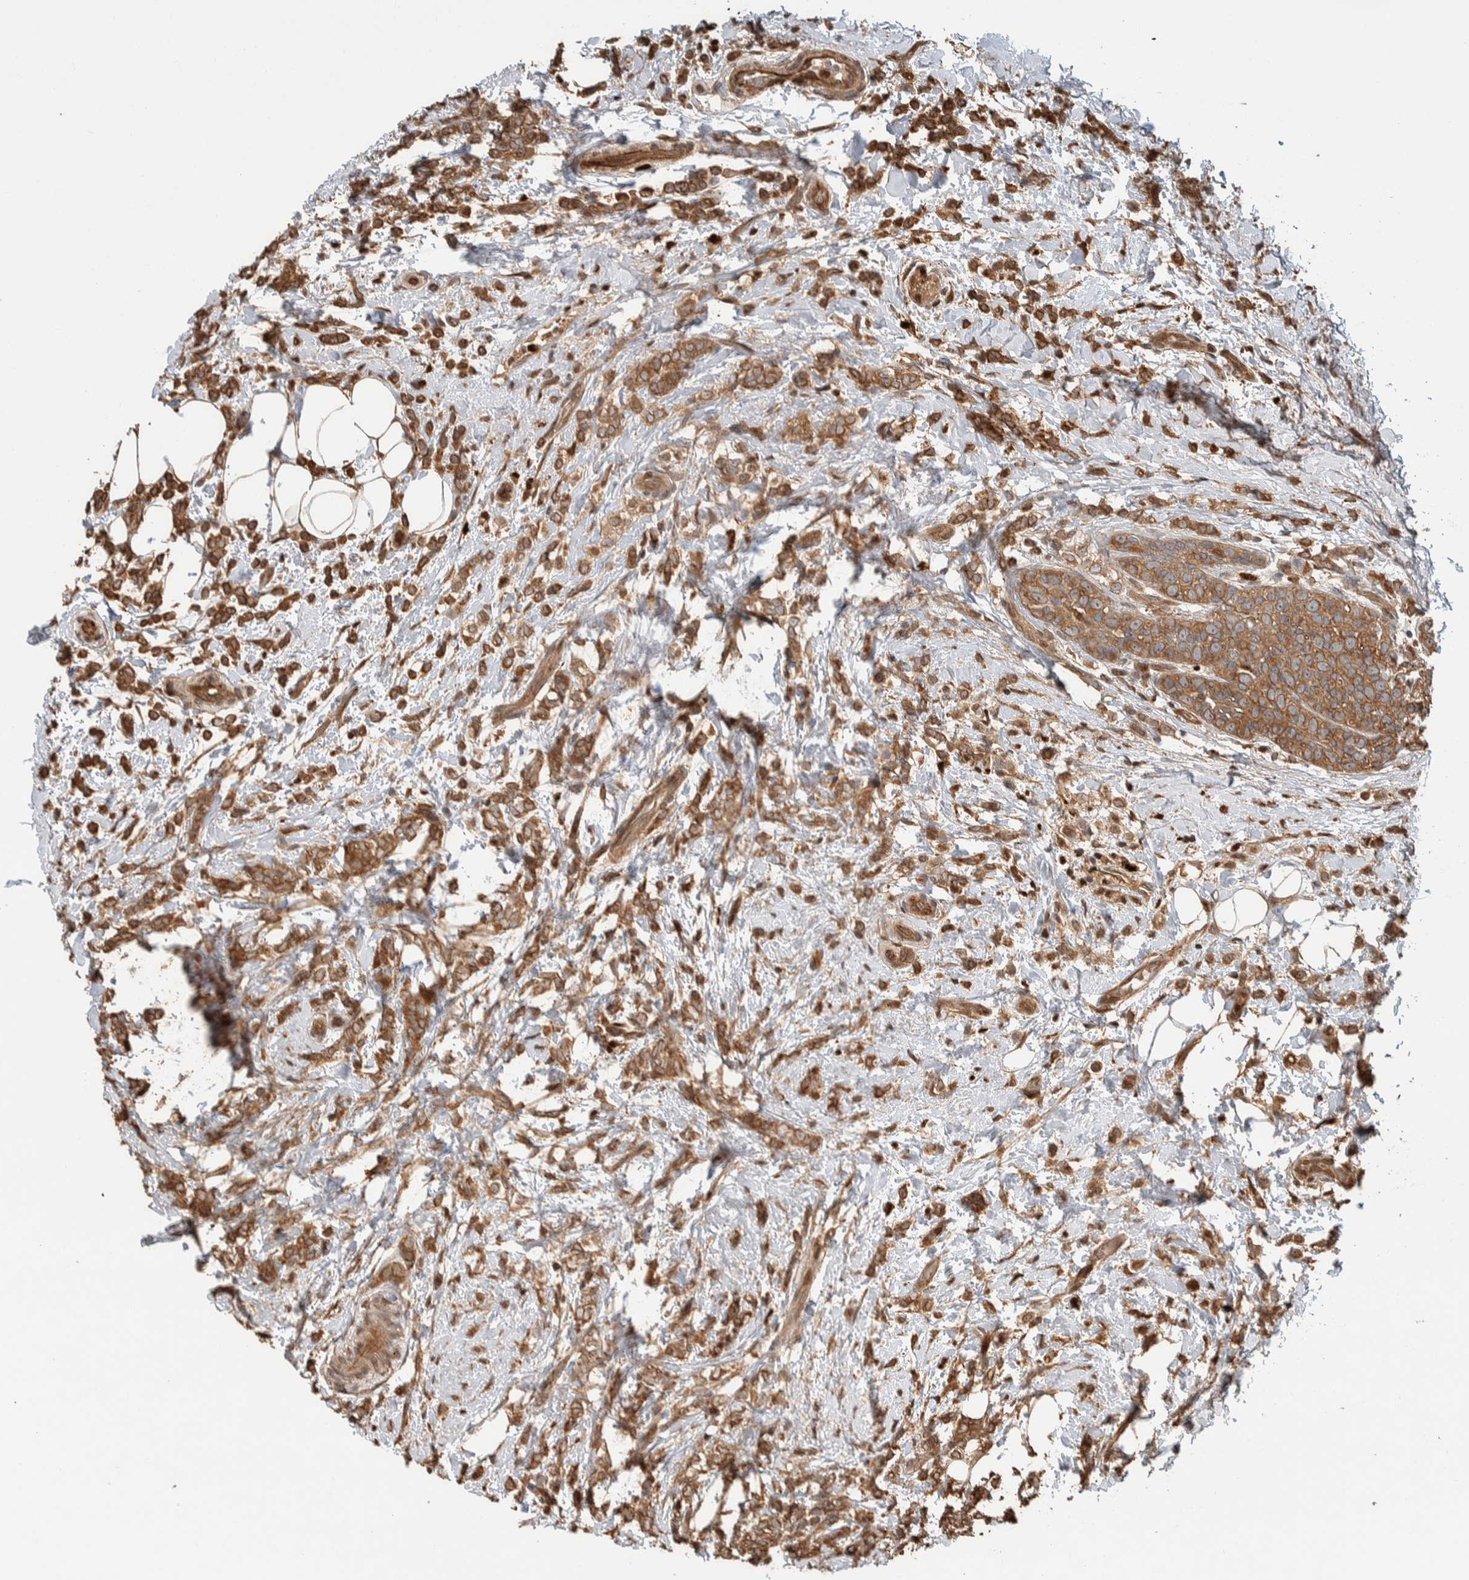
{"staining": {"intensity": "moderate", "quantity": ">75%", "location": "cytoplasmic/membranous"}, "tissue": "breast cancer", "cell_type": "Tumor cells", "image_type": "cancer", "snomed": [{"axis": "morphology", "description": "Lobular carcinoma"}, {"axis": "topography", "description": "Breast"}], "caption": "A photomicrograph of breast lobular carcinoma stained for a protein displays moderate cytoplasmic/membranous brown staining in tumor cells. (DAB IHC with brightfield microscopy, high magnification).", "gene": "VPS53", "patient": {"sex": "female", "age": 50}}